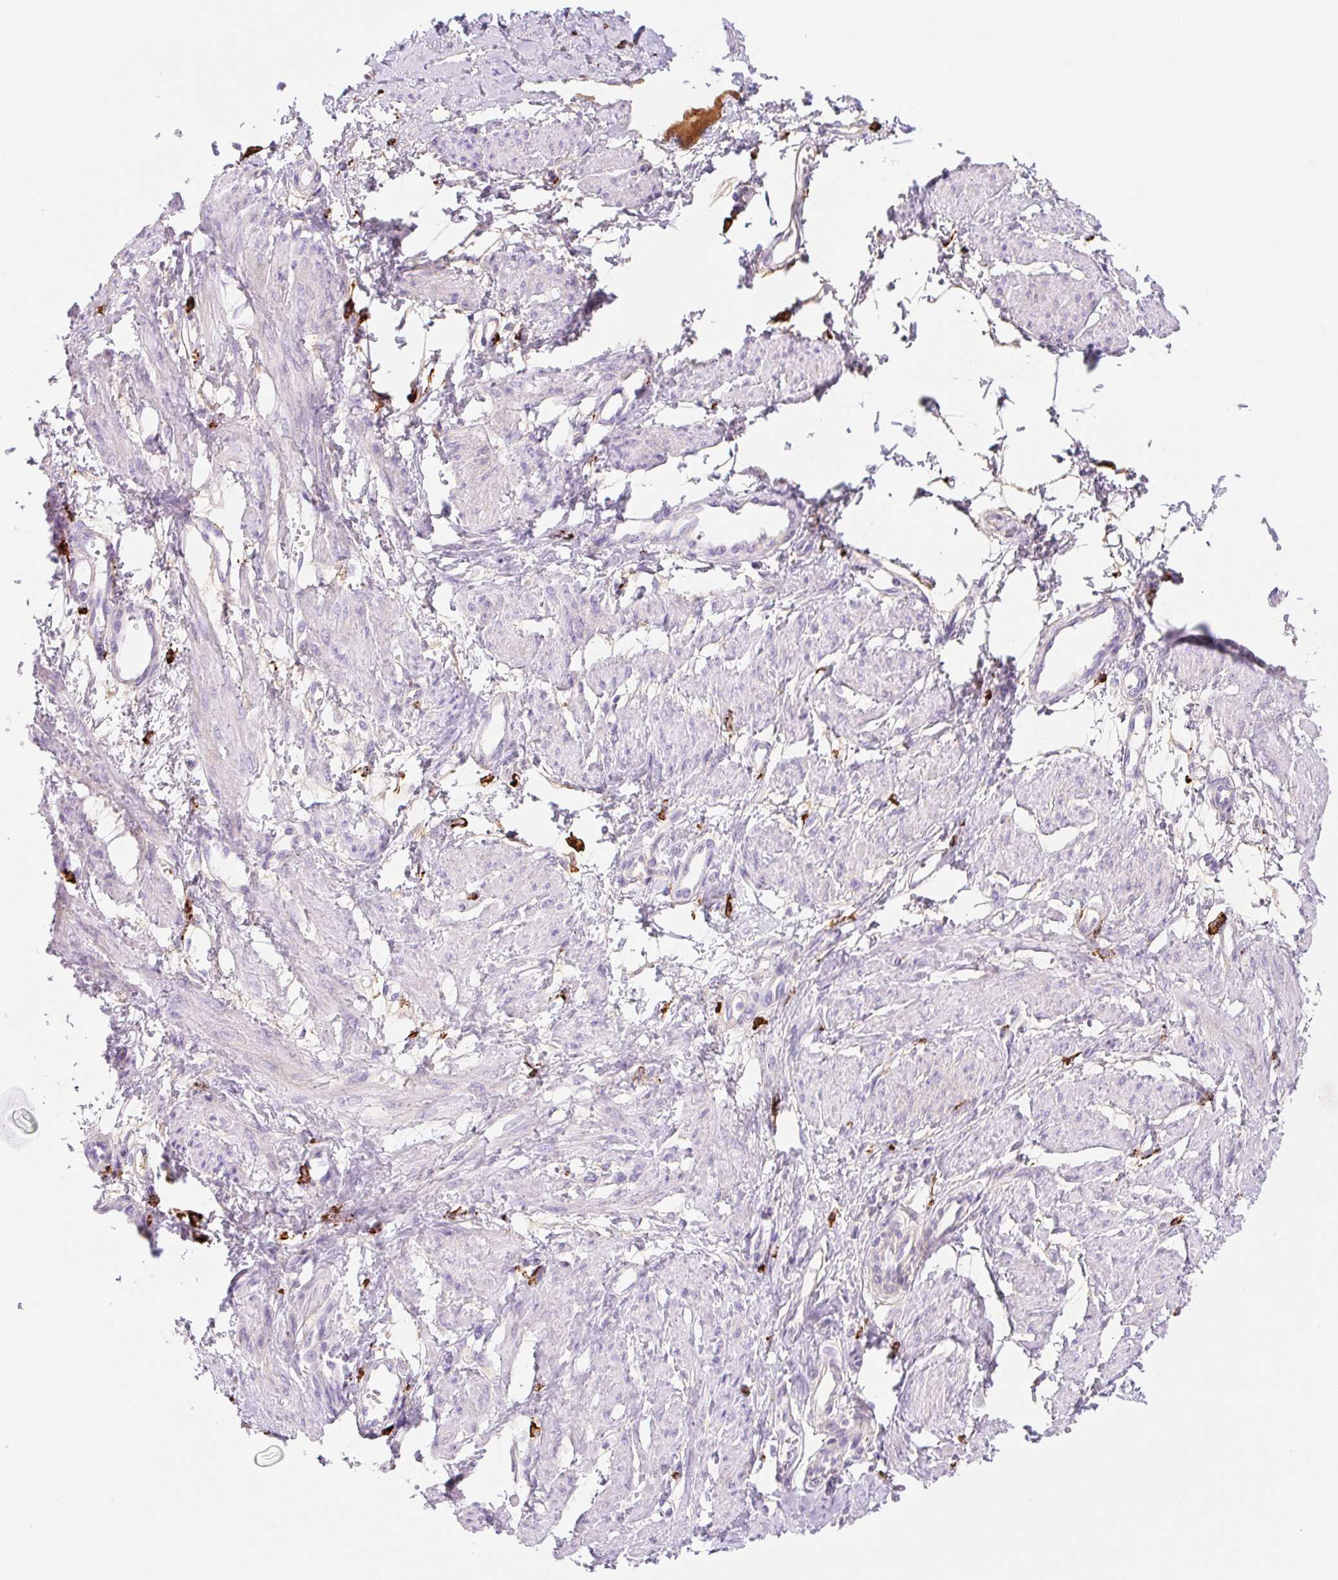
{"staining": {"intensity": "negative", "quantity": "none", "location": "none"}, "tissue": "smooth muscle", "cell_type": "Smooth muscle cells", "image_type": "normal", "snomed": [{"axis": "morphology", "description": "Normal tissue, NOS"}, {"axis": "topography", "description": "Smooth muscle"}, {"axis": "topography", "description": "Uterus"}], "caption": "A high-resolution micrograph shows immunohistochemistry staining of unremarkable smooth muscle, which reveals no significant expression in smooth muscle cells. (DAB (3,3'-diaminobenzidine) immunohistochemistry (IHC) visualized using brightfield microscopy, high magnification).", "gene": "LYVE1", "patient": {"sex": "female", "age": 39}}